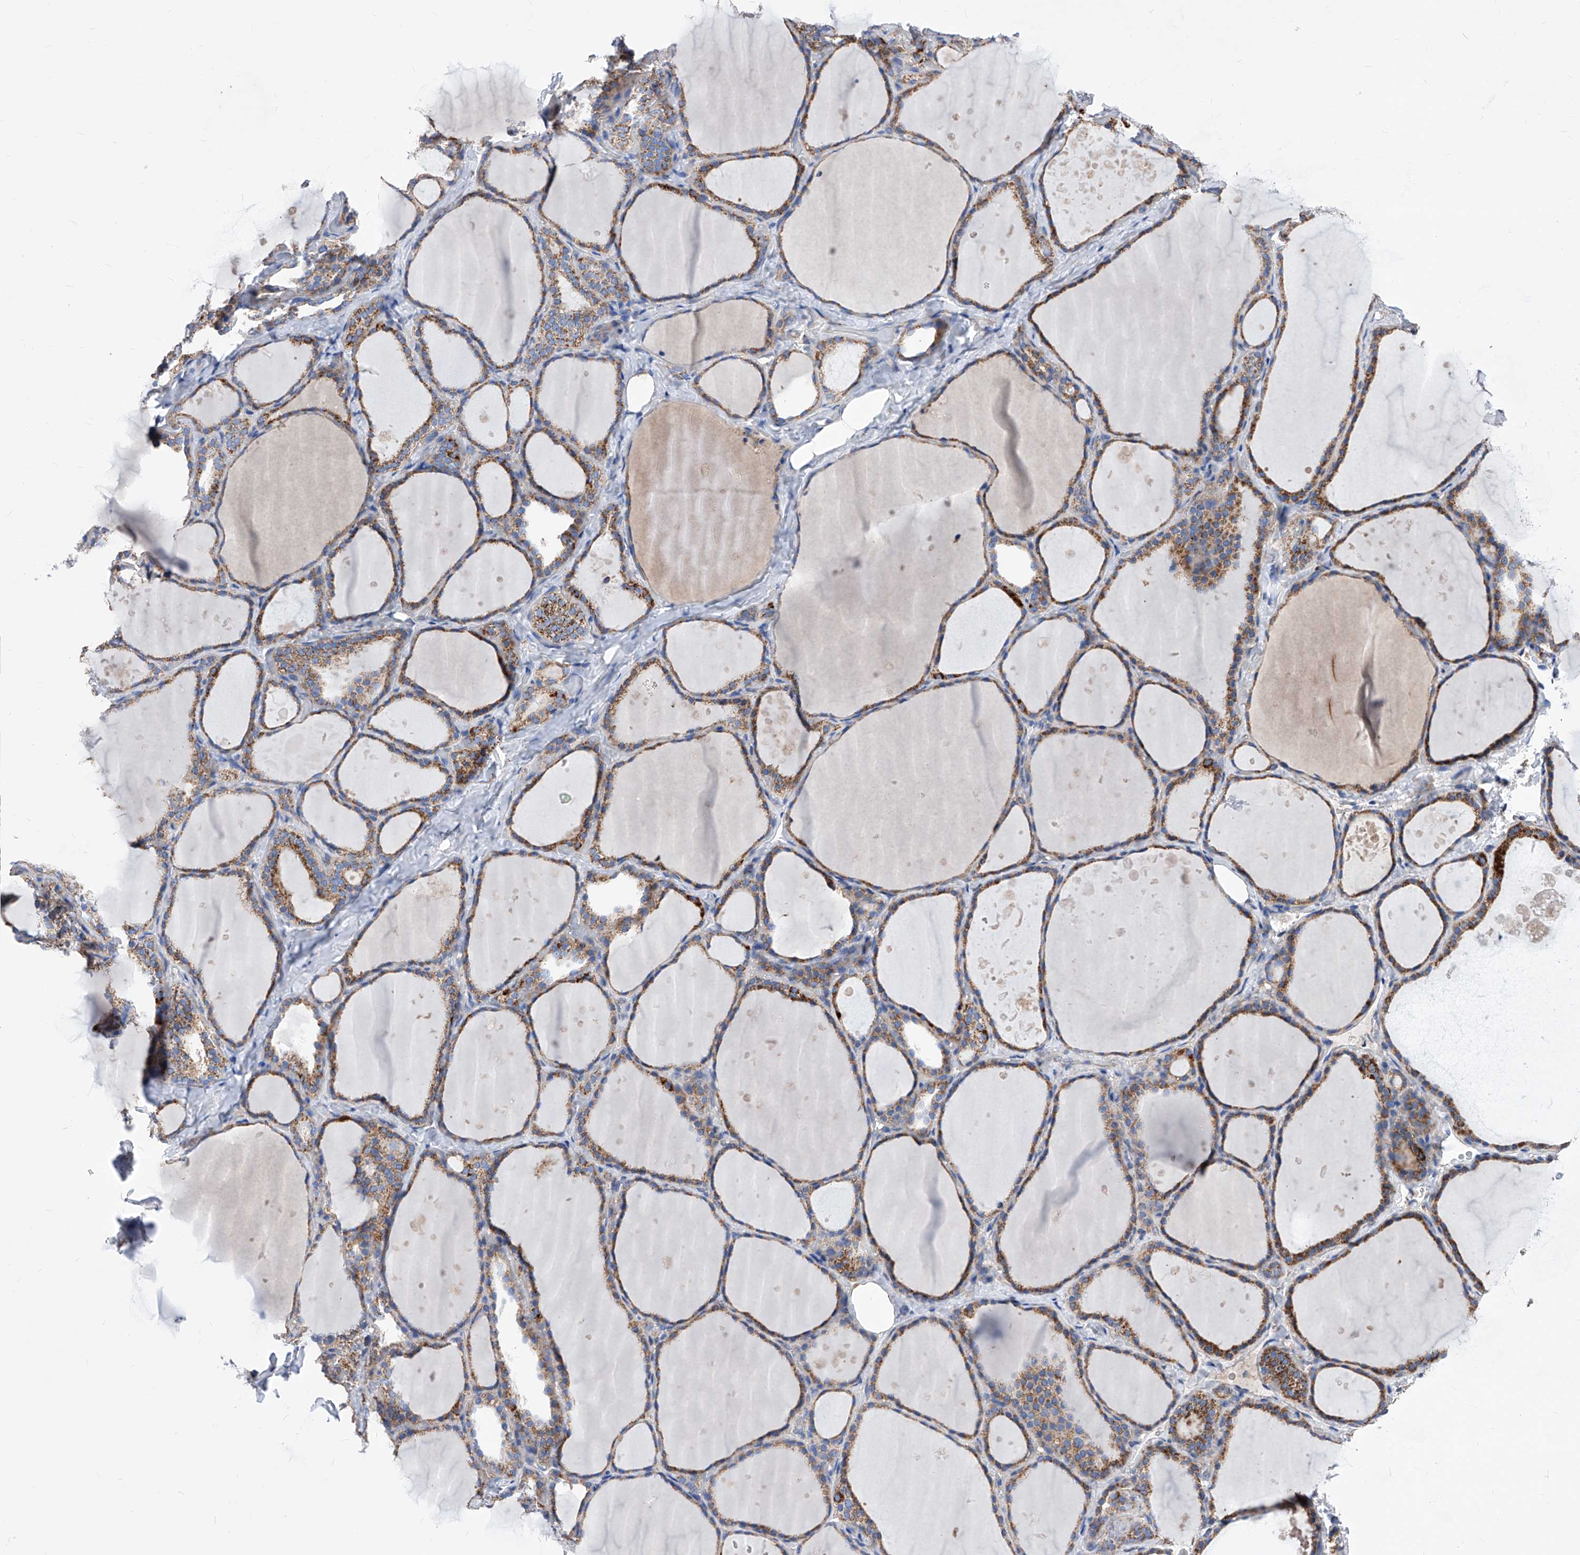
{"staining": {"intensity": "moderate", "quantity": ">75%", "location": "cytoplasmic/membranous"}, "tissue": "thyroid gland", "cell_type": "Glandular cells", "image_type": "normal", "snomed": [{"axis": "morphology", "description": "Normal tissue, NOS"}, {"axis": "topography", "description": "Thyroid gland"}], "caption": "The photomicrograph demonstrates staining of unremarkable thyroid gland, revealing moderate cytoplasmic/membranous protein positivity (brown color) within glandular cells. The staining was performed using DAB (3,3'-diaminobenzidine), with brown indicating positive protein expression. Nuclei are stained blue with hematoxylin.", "gene": "HRNR", "patient": {"sex": "female", "age": 44}}